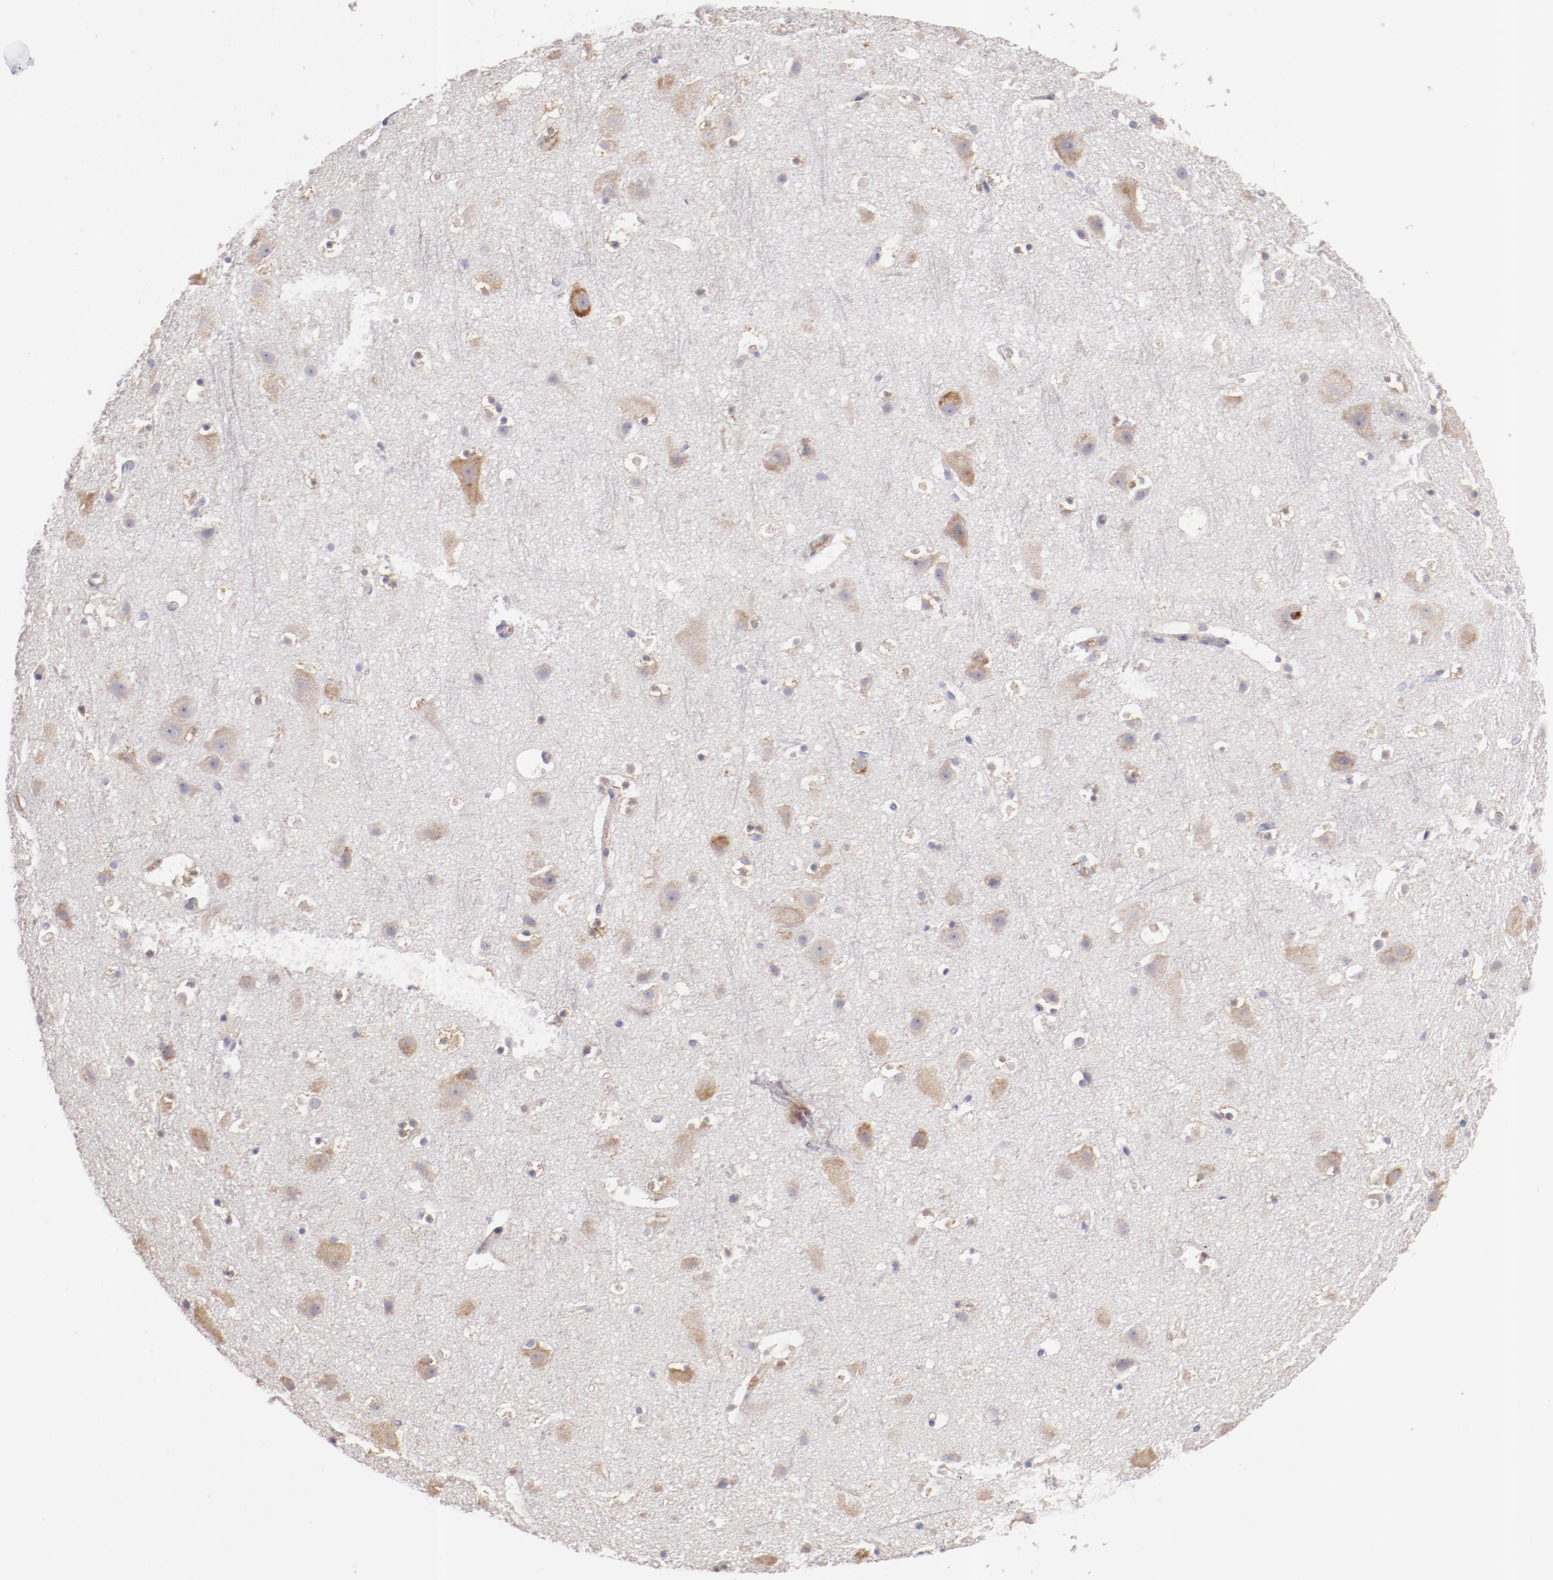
{"staining": {"intensity": "negative", "quantity": "none", "location": "none"}, "tissue": "cerebral cortex", "cell_type": "Endothelial cells", "image_type": "normal", "snomed": [{"axis": "morphology", "description": "Normal tissue, NOS"}, {"axis": "topography", "description": "Cerebral cortex"}], "caption": "Immunohistochemistry (IHC) of unremarkable human cerebral cortex shows no positivity in endothelial cells.", "gene": "ENTPD5", "patient": {"sex": "male", "age": 45}}